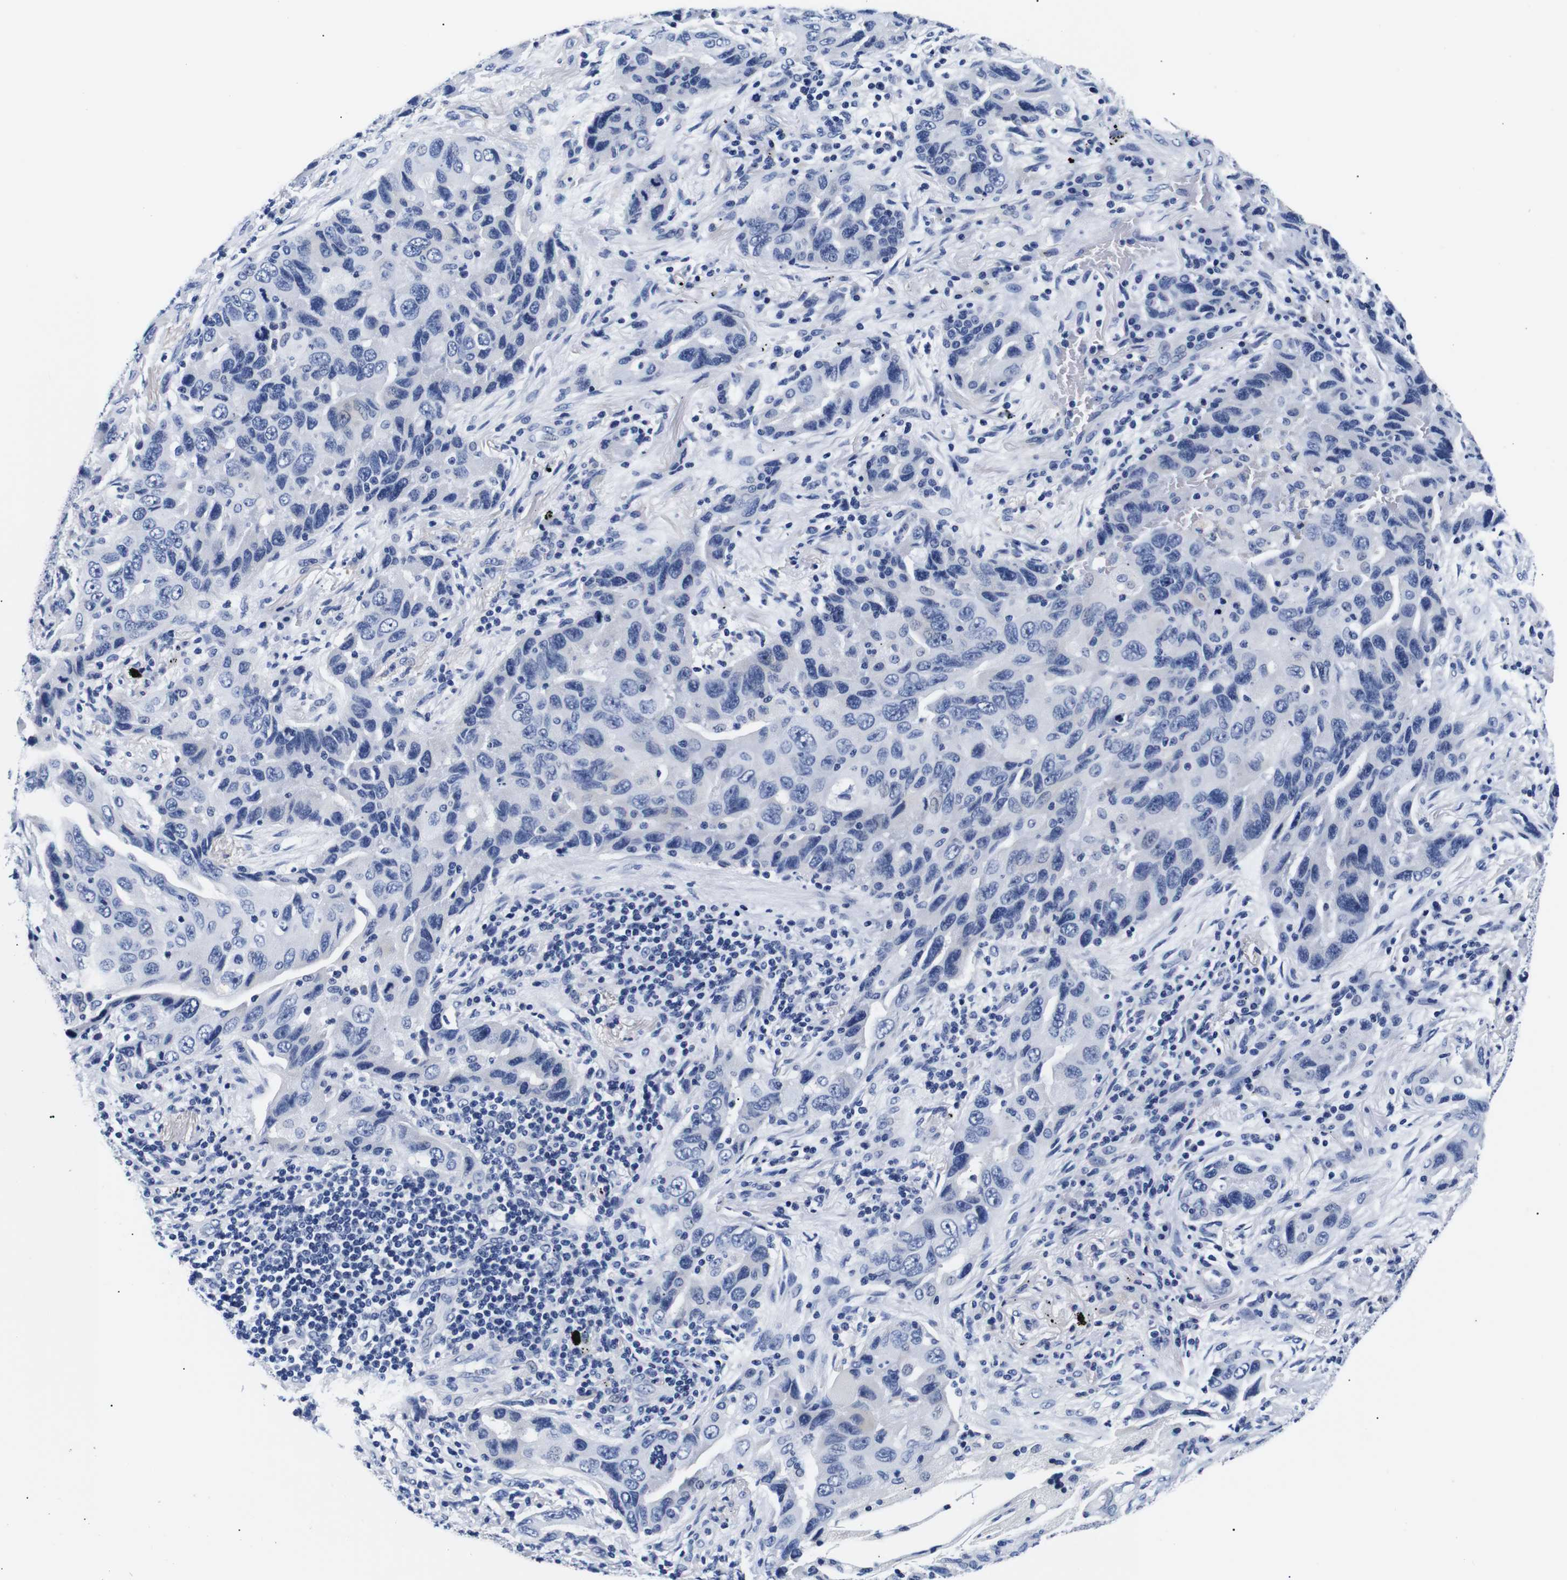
{"staining": {"intensity": "negative", "quantity": "none", "location": "none"}, "tissue": "lung cancer", "cell_type": "Tumor cells", "image_type": "cancer", "snomed": [{"axis": "morphology", "description": "Adenocarcinoma, NOS"}, {"axis": "topography", "description": "Lung"}], "caption": "Immunohistochemistry (IHC) histopathology image of neoplastic tissue: human adenocarcinoma (lung) stained with DAB exhibits no significant protein positivity in tumor cells.", "gene": "GAP43", "patient": {"sex": "female", "age": 65}}